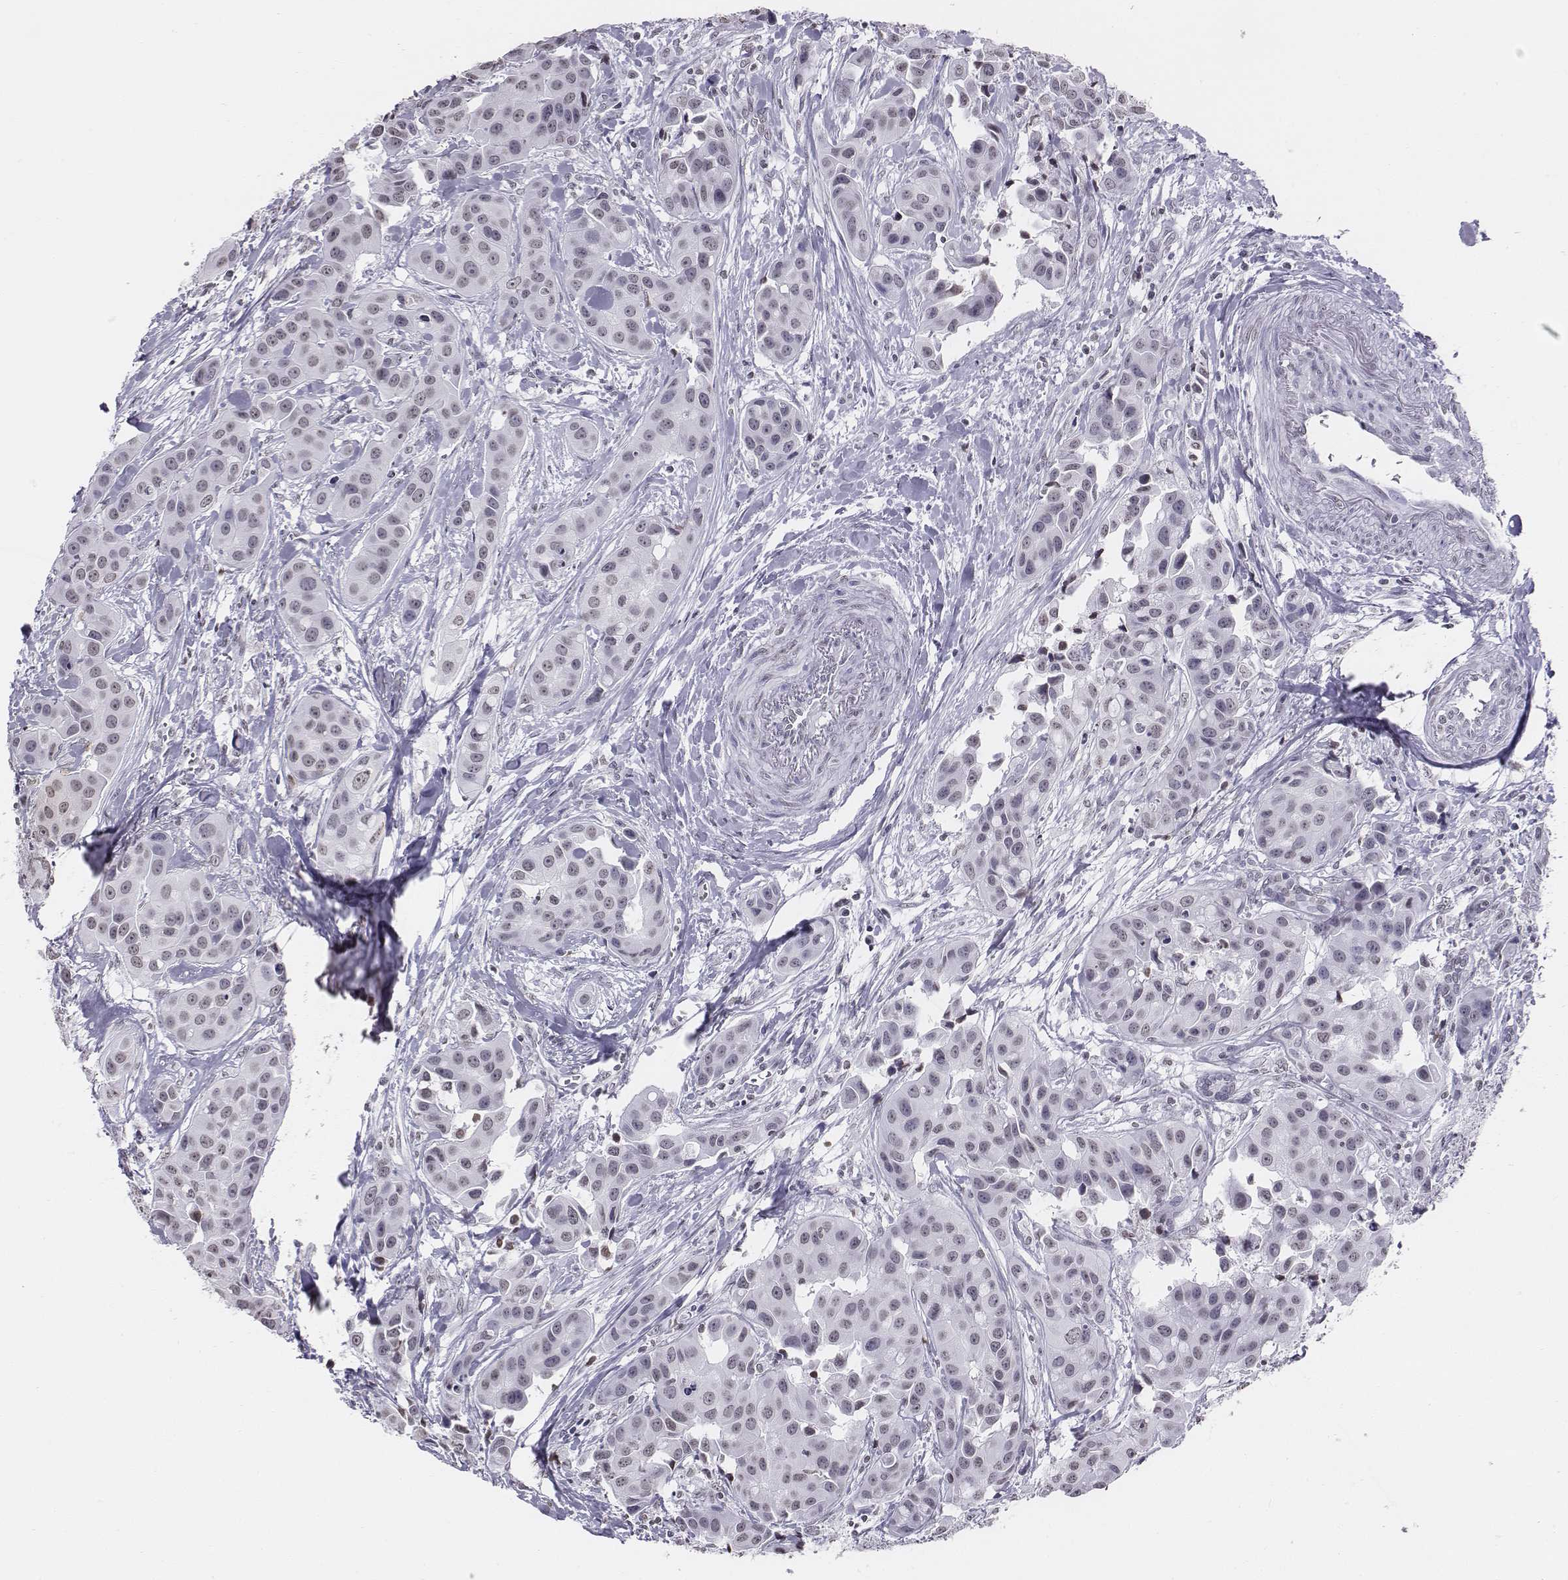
{"staining": {"intensity": "weak", "quantity": "<25%", "location": "nuclear"}, "tissue": "head and neck cancer", "cell_type": "Tumor cells", "image_type": "cancer", "snomed": [{"axis": "morphology", "description": "Adenocarcinoma, NOS"}, {"axis": "topography", "description": "Head-Neck"}], "caption": "This is an IHC photomicrograph of human head and neck adenocarcinoma. There is no positivity in tumor cells.", "gene": "BARHL1", "patient": {"sex": "male", "age": 76}}